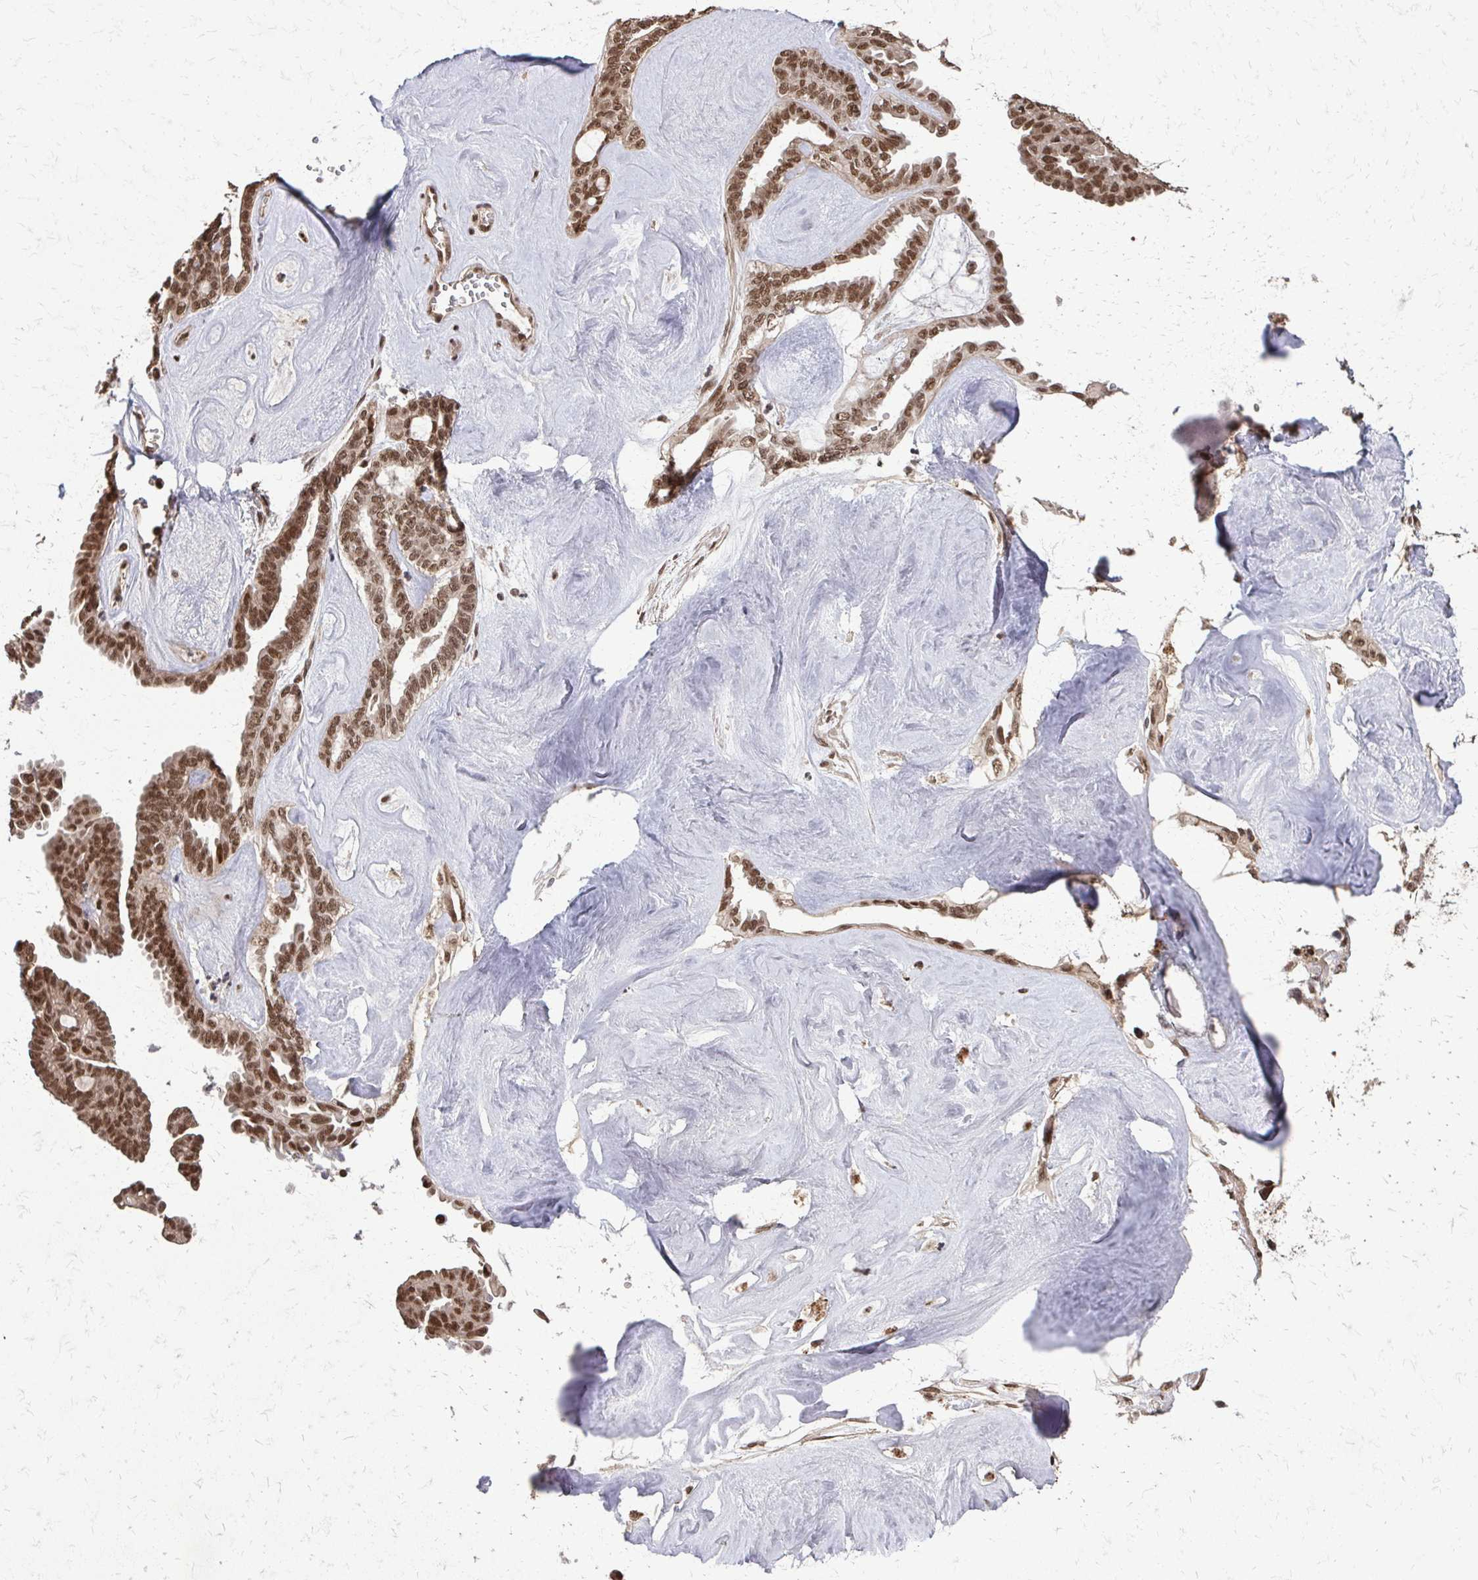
{"staining": {"intensity": "moderate", "quantity": ">75%", "location": "nuclear"}, "tissue": "ovarian cancer", "cell_type": "Tumor cells", "image_type": "cancer", "snomed": [{"axis": "morphology", "description": "Cystadenocarcinoma, serous, NOS"}, {"axis": "topography", "description": "Ovary"}], "caption": "The histopathology image demonstrates staining of ovarian cancer, revealing moderate nuclear protein positivity (brown color) within tumor cells.", "gene": "SS18", "patient": {"sex": "female", "age": 71}}